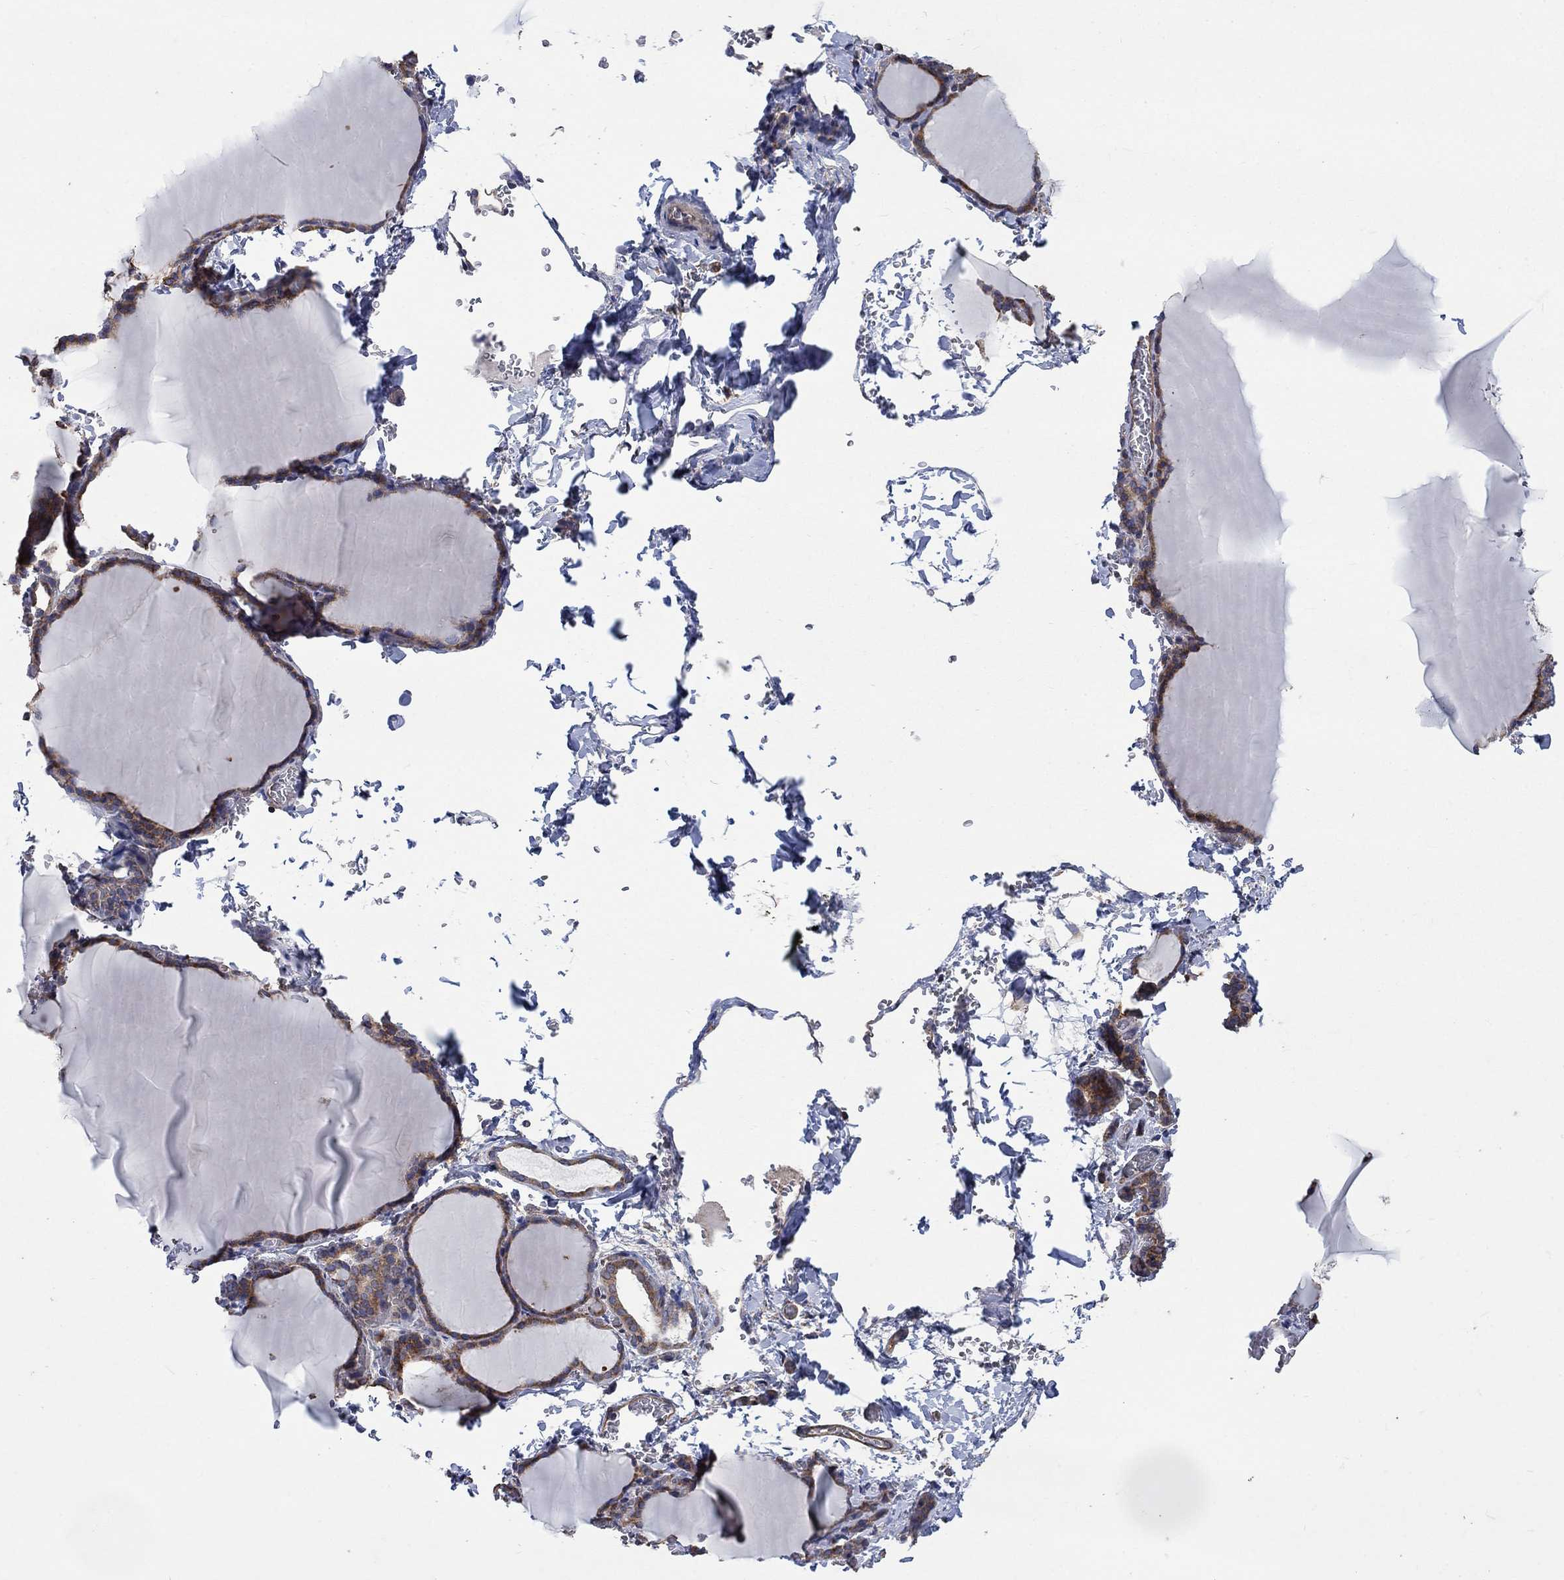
{"staining": {"intensity": "moderate", "quantity": "25%-75%", "location": "cytoplasmic/membranous"}, "tissue": "thyroid gland", "cell_type": "Glandular cells", "image_type": "normal", "snomed": [{"axis": "morphology", "description": "Normal tissue, NOS"}, {"axis": "morphology", "description": "Hyperplasia, NOS"}, {"axis": "topography", "description": "Thyroid gland"}], "caption": "DAB (3,3'-diaminobenzidine) immunohistochemical staining of benign human thyroid gland demonstrates moderate cytoplasmic/membranous protein expression in about 25%-75% of glandular cells. (Brightfield microscopy of DAB IHC at high magnification).", "gene": "RPLP0", "patient": {"sex": "female", "age": 27}}